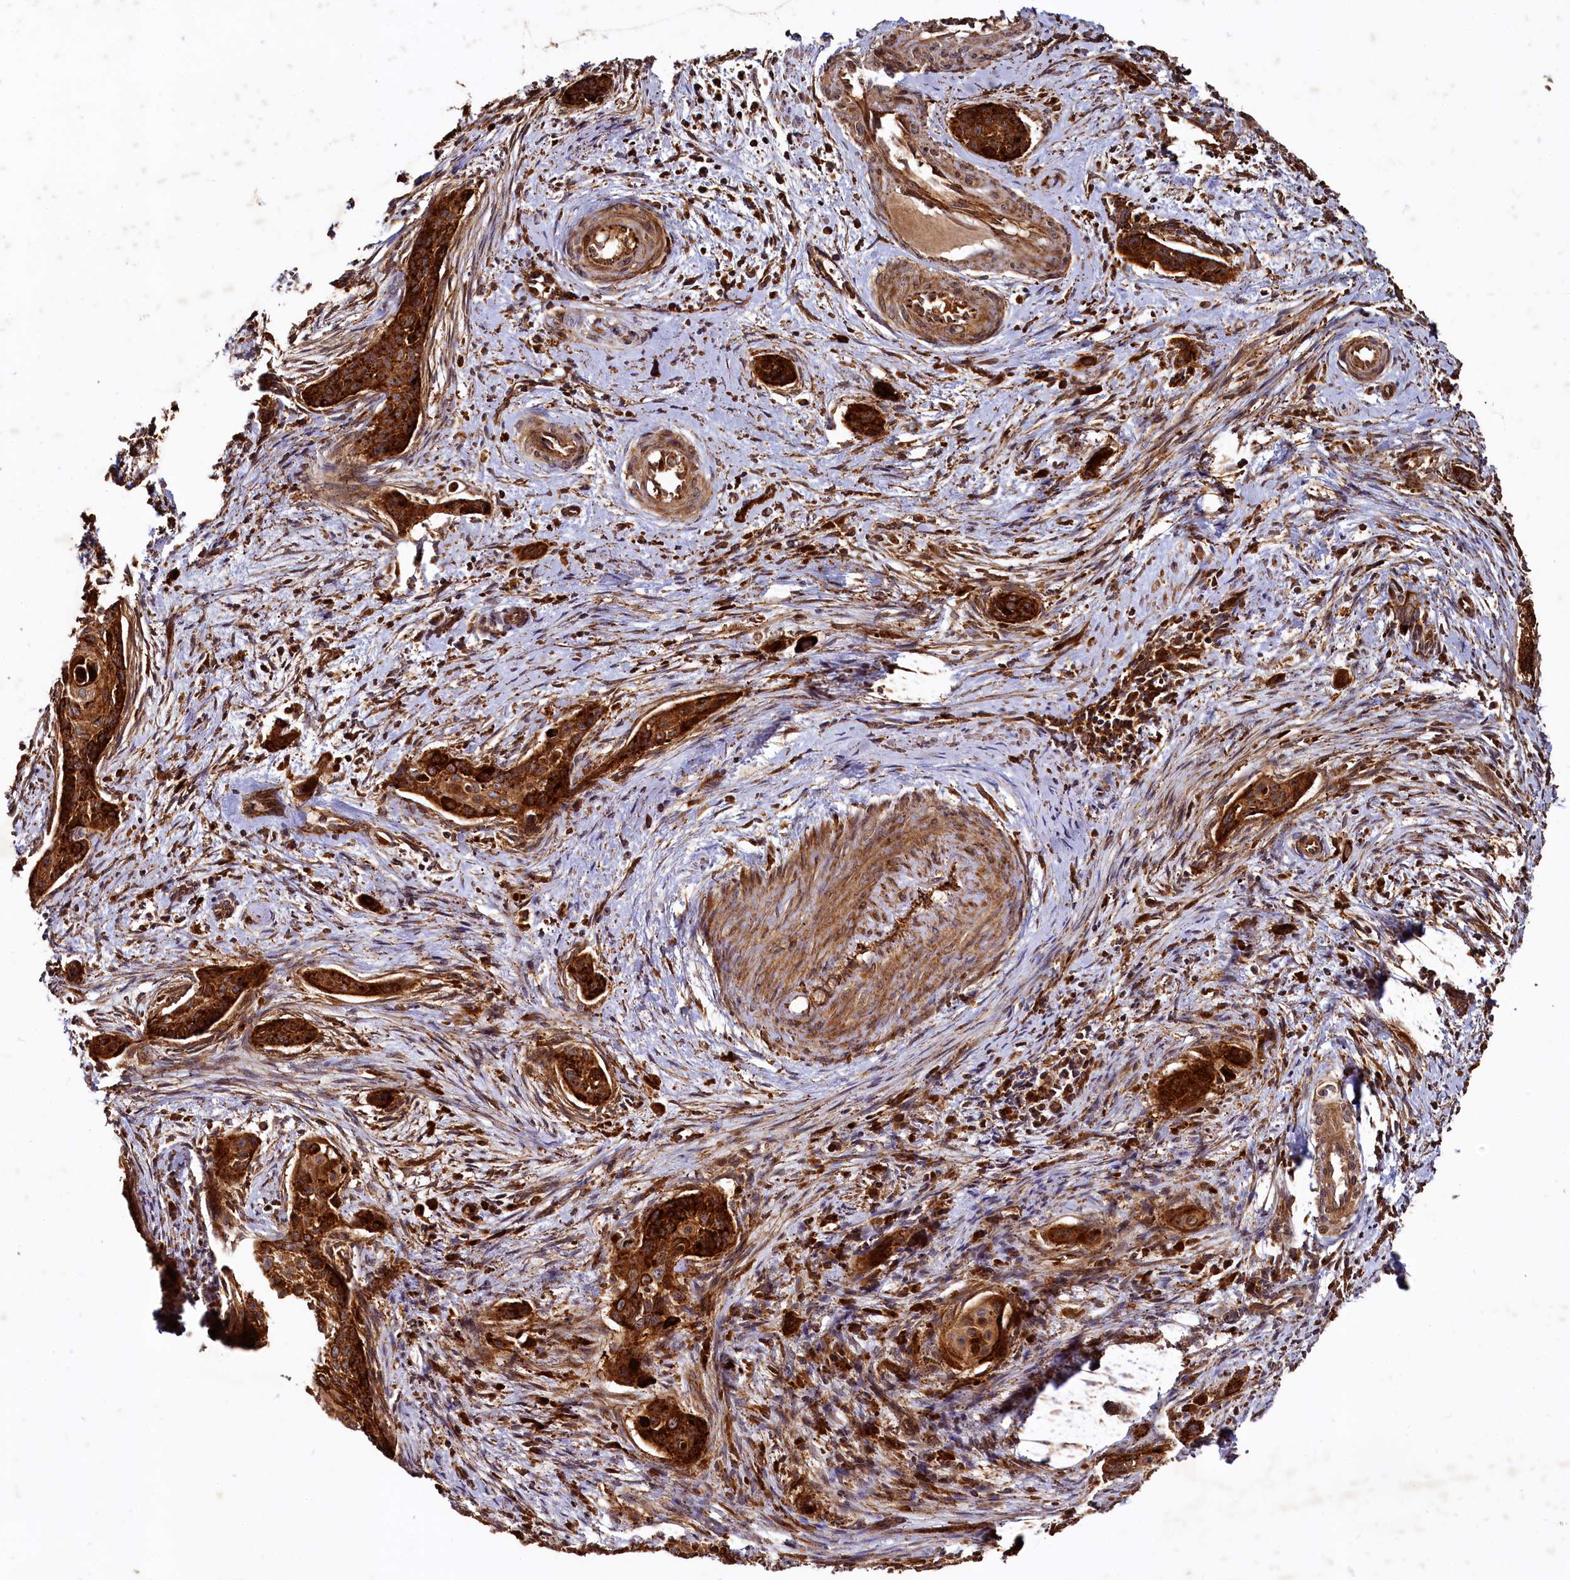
{"staining": {"intensity": "strong", "quantity": ">75%", "location": "cytoplasmic/membranous"}, "tissue": "cervical cancer", "cell_type": "Tumor cells", "image_type": "cancer", "snomed": [{"axis": "morphology", "description": "Squamous cell carcinoma, NOS"}, {"axis": "topography", "description": "Cervix"}], "caption": "A high amount of strong cytoplasmic/membranous positivity is identified in approximately >75% of tumor cells in cervical cancer tissue.", "gene": "WDR73", "patient": {"sex": "female", "age": 33}}